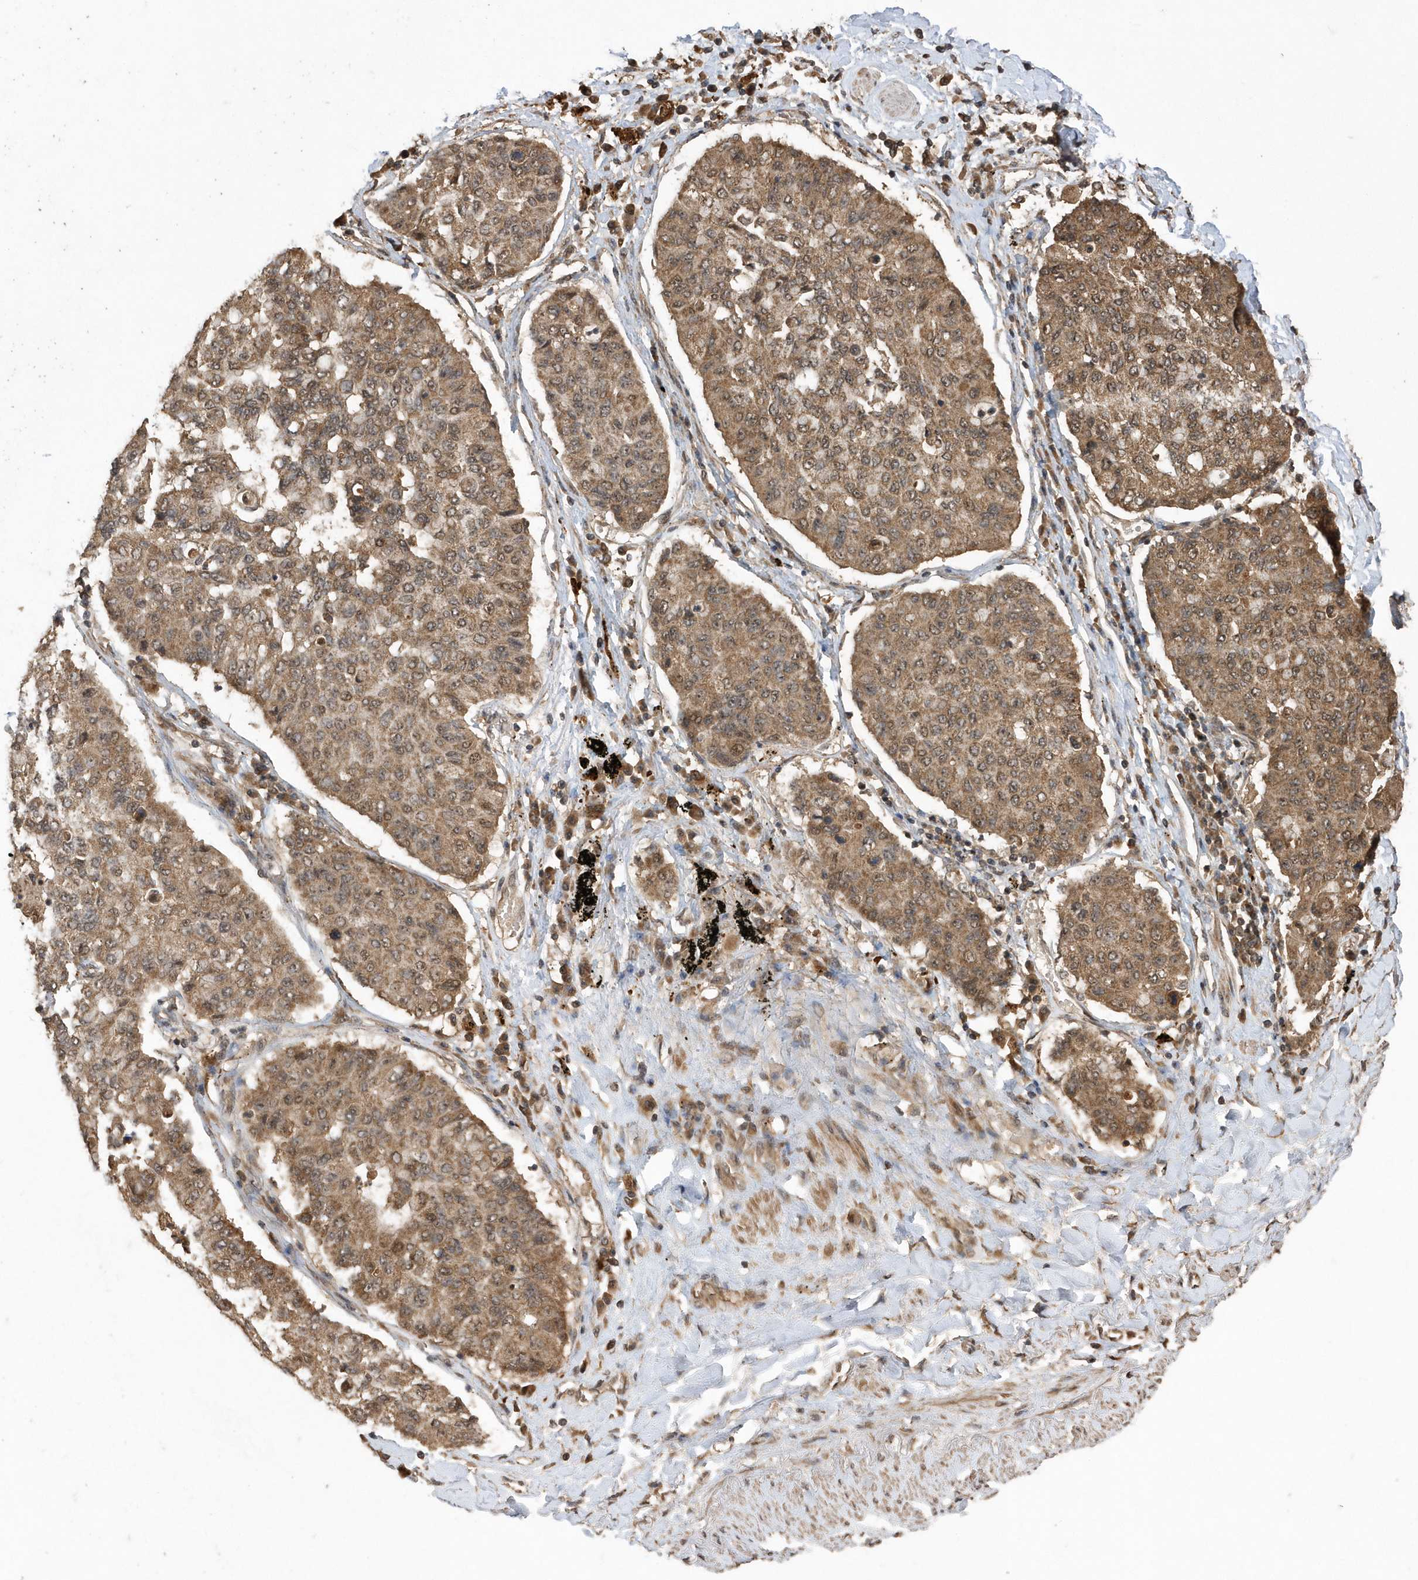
{"staining": {"intensity": "moderate", "quantity": ">75%", "location": "cytoplasmic/membranous"}, "tissue": "lung cancer", "cell_type": "Tumor cells", "image_type": "cancer", "snomed": [{"axis": "morphology", "description": "Squamous cell carcinoma, NOS"}, {"axis": "topography", "description": "Lung"}], "caption": "Approximately >75% of tumor cells in lung squamous cell carcinoma demonstrate moderate cytoplasmic/membranous protein staining as visualized by brown immunohistochemical staining.", "gene": "WASHC5", "patient": {"sex": "male", "age": 74}}